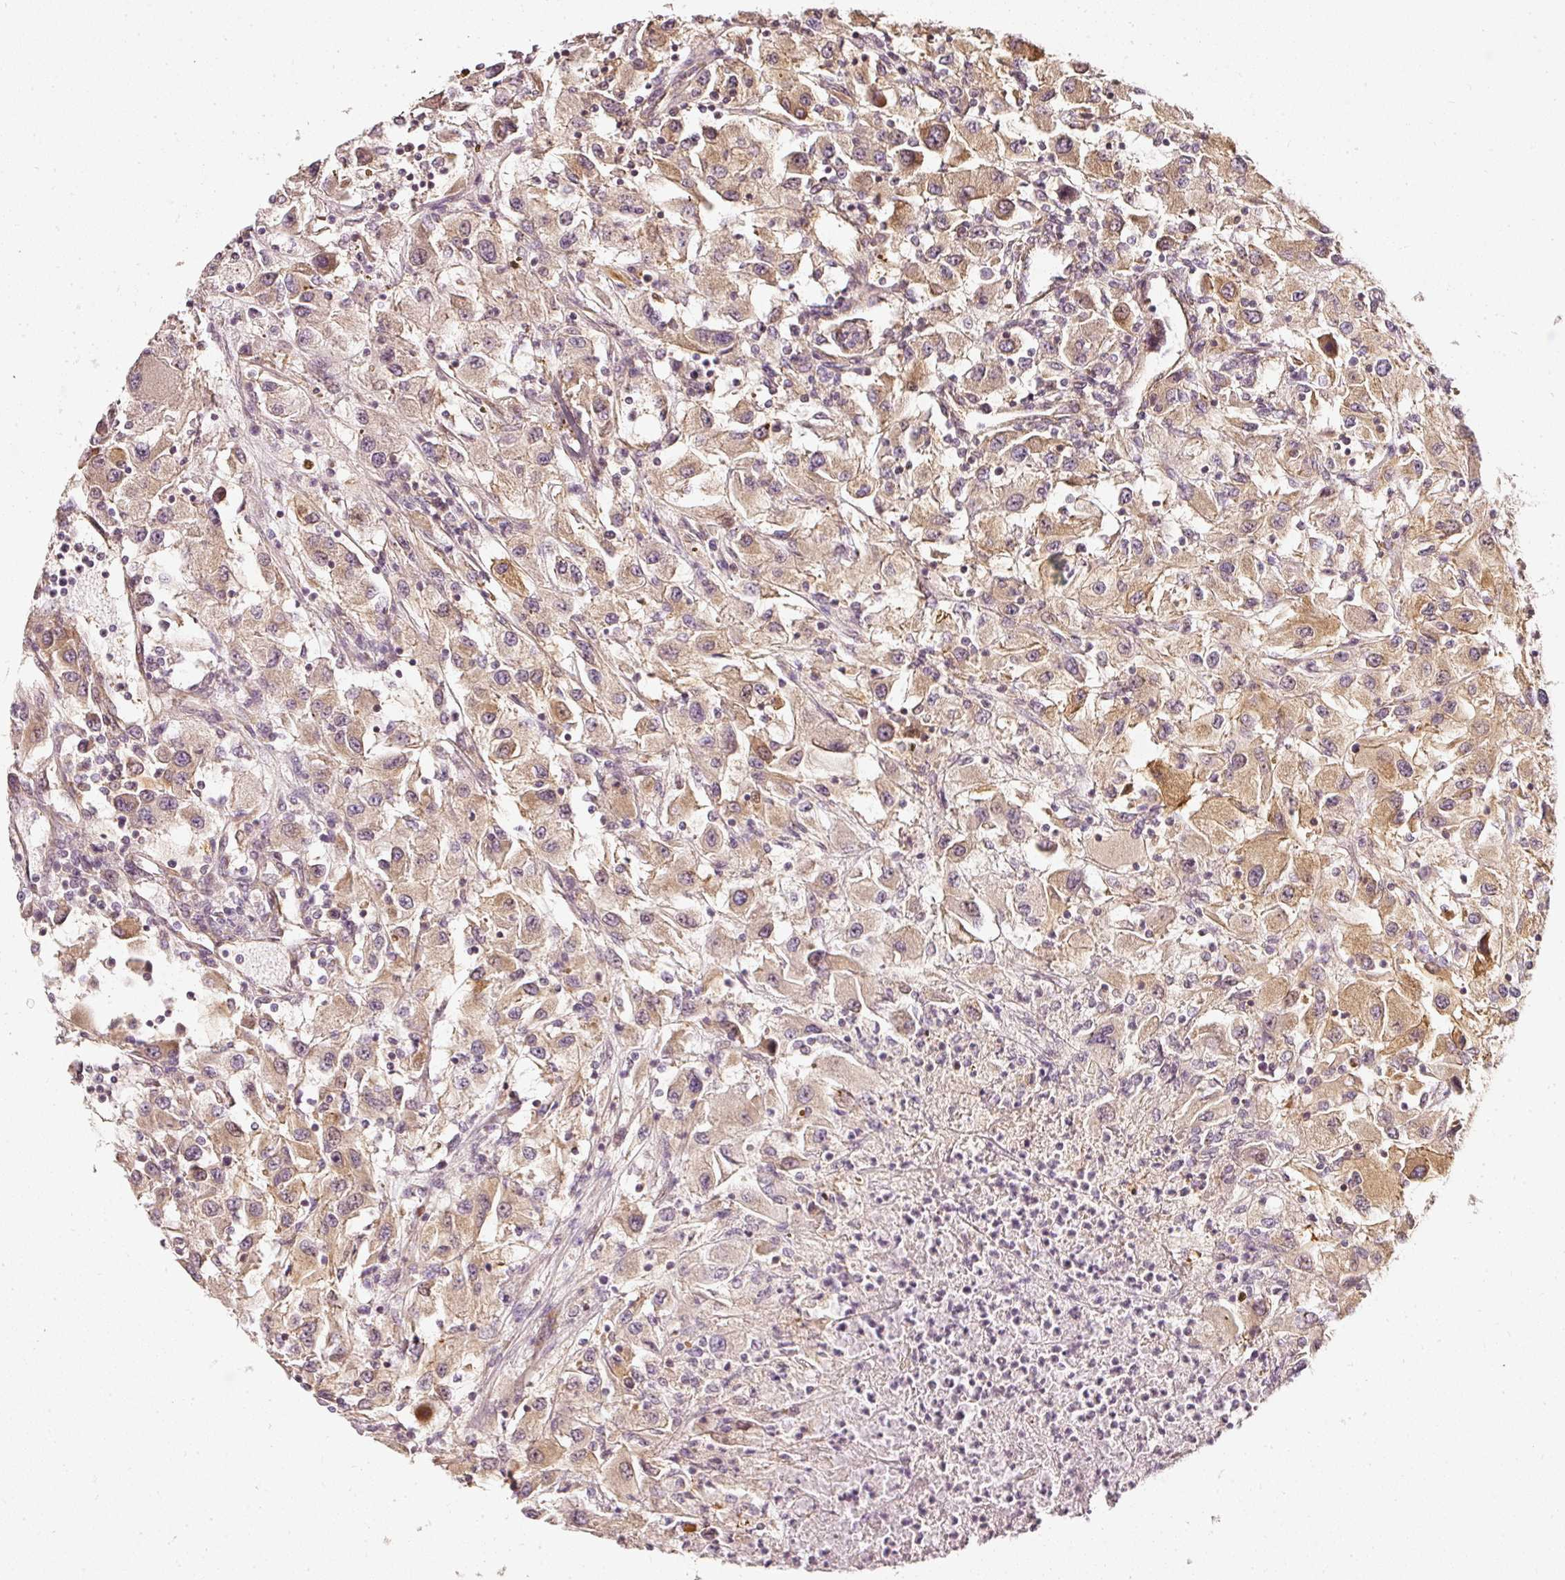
{"staining": {"intensity": "strong", "quantity": "25%-75%", "location": "cytoplasmic/membranous"}, "tissue": "renal cancer", "cell_type": "Tumor cells", "image_type": "cancer", "snomed": [{"axis": "morphology", "description": "Adenocarcinoma, NOS"}, {"axis": "topography", "description": "Kidney"}], "caption": "Renal cancer stained with IHC reveals strong cytoplasmic/membranous positivity in about 25%-75% of tumor cells. Using DAB (3,3'-diaminobenzidine) (brown) and hematoxylin (blue) stains, captured at high magnification using brightfield microscopy.", "gene": "ASMTL", "patient": {"sex": "female", "age": 67}}